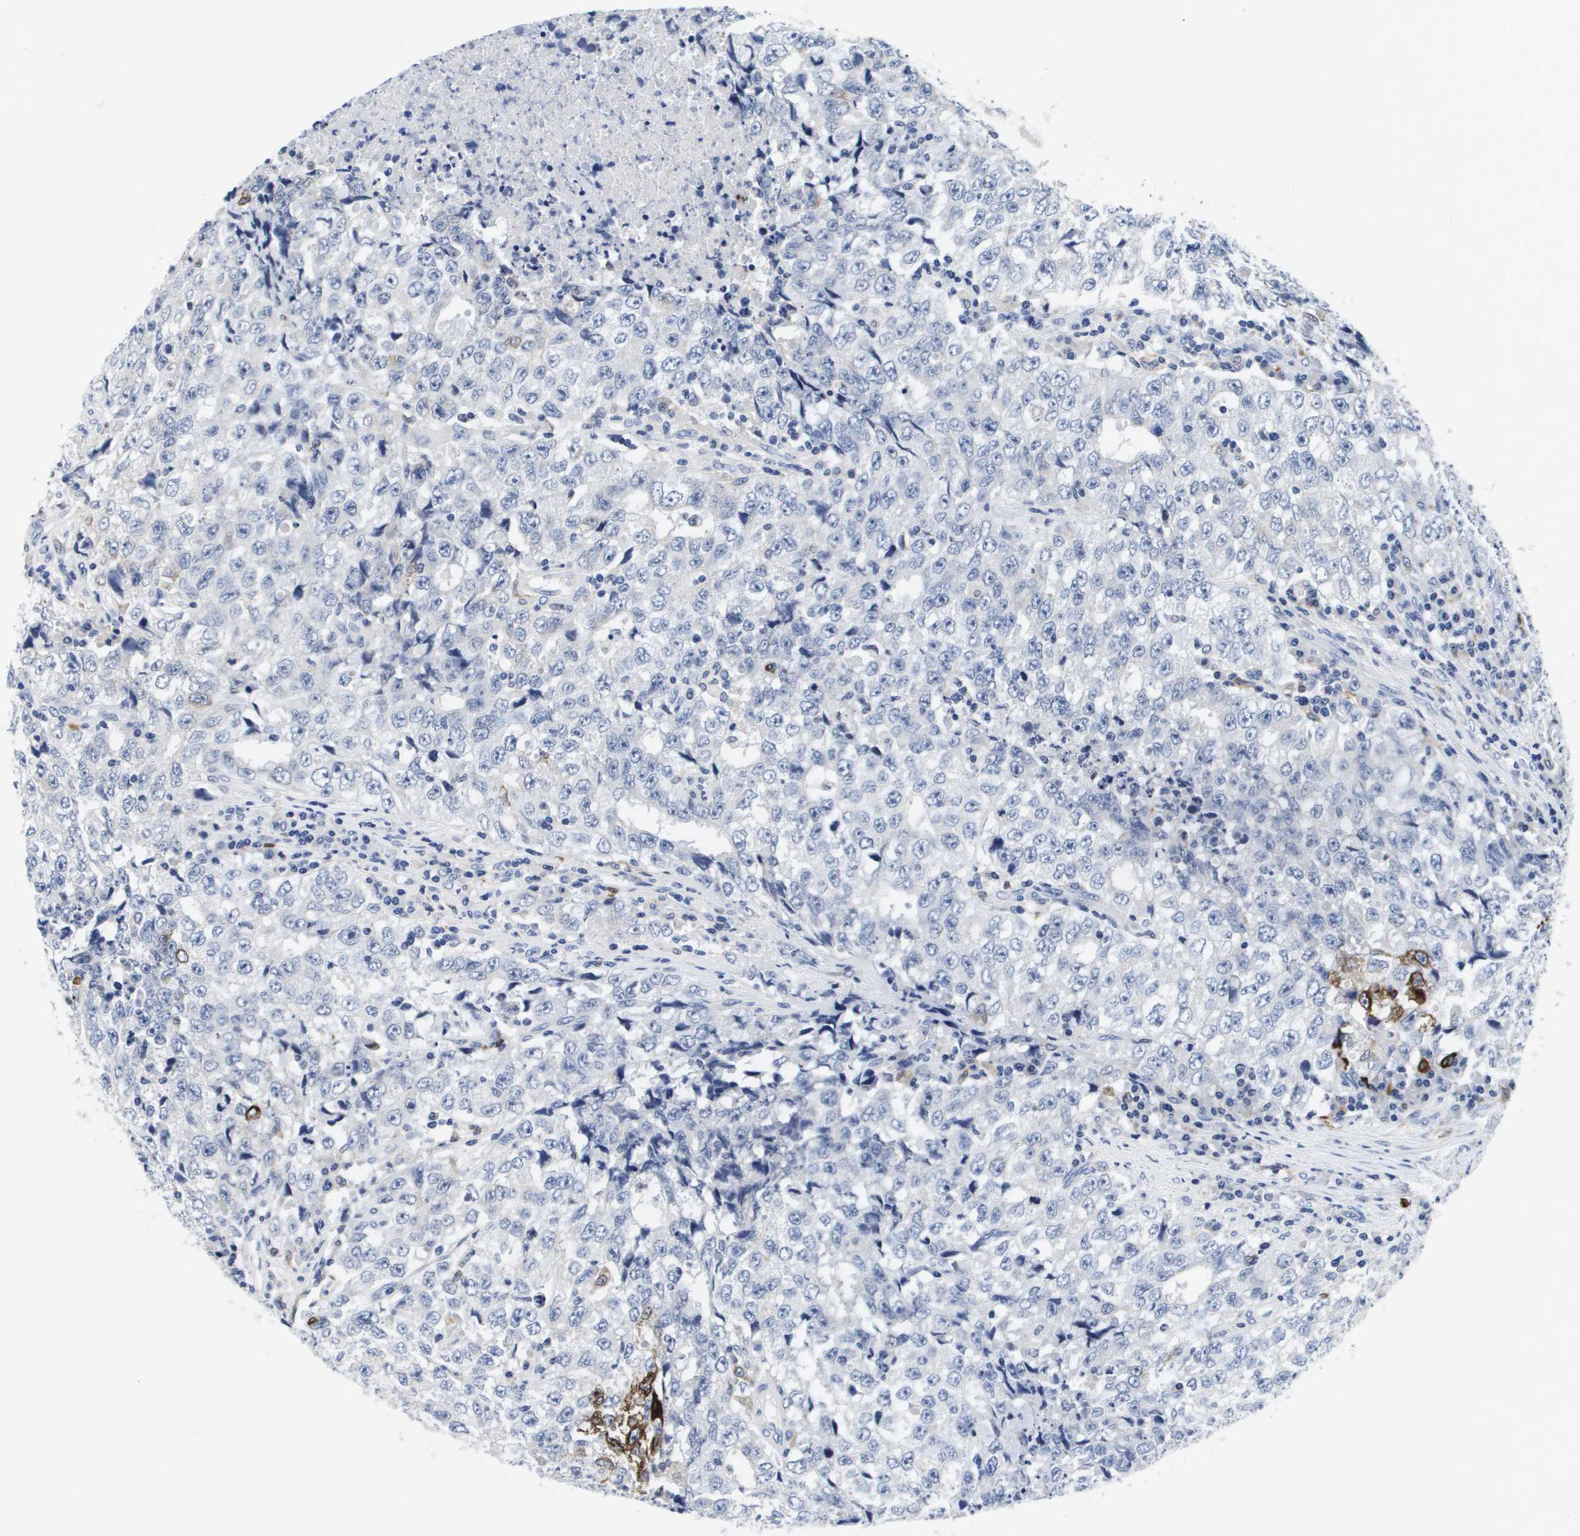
{"staining": {"intensity": "negative", "quantity": "none", "location": "none"}, "tissue": "testis cancer", "cell_type": "Tumor cells", "image_type": "cancer", "snomed": [{"axis": "morphology", "description": "Necrosis, NOS"}, {"axis": "morphology", "description": "Carcinoma, Embryonal, NOS"}, {"axis": "topography", "description": "Testis"}], "caption": "This is a histopathology image of IHC staining of testis embryonal carcinoma, which shows no expression in tumor cells.", "gene": "HMOX1", "patient": {"sex": "male", "age": 19}}